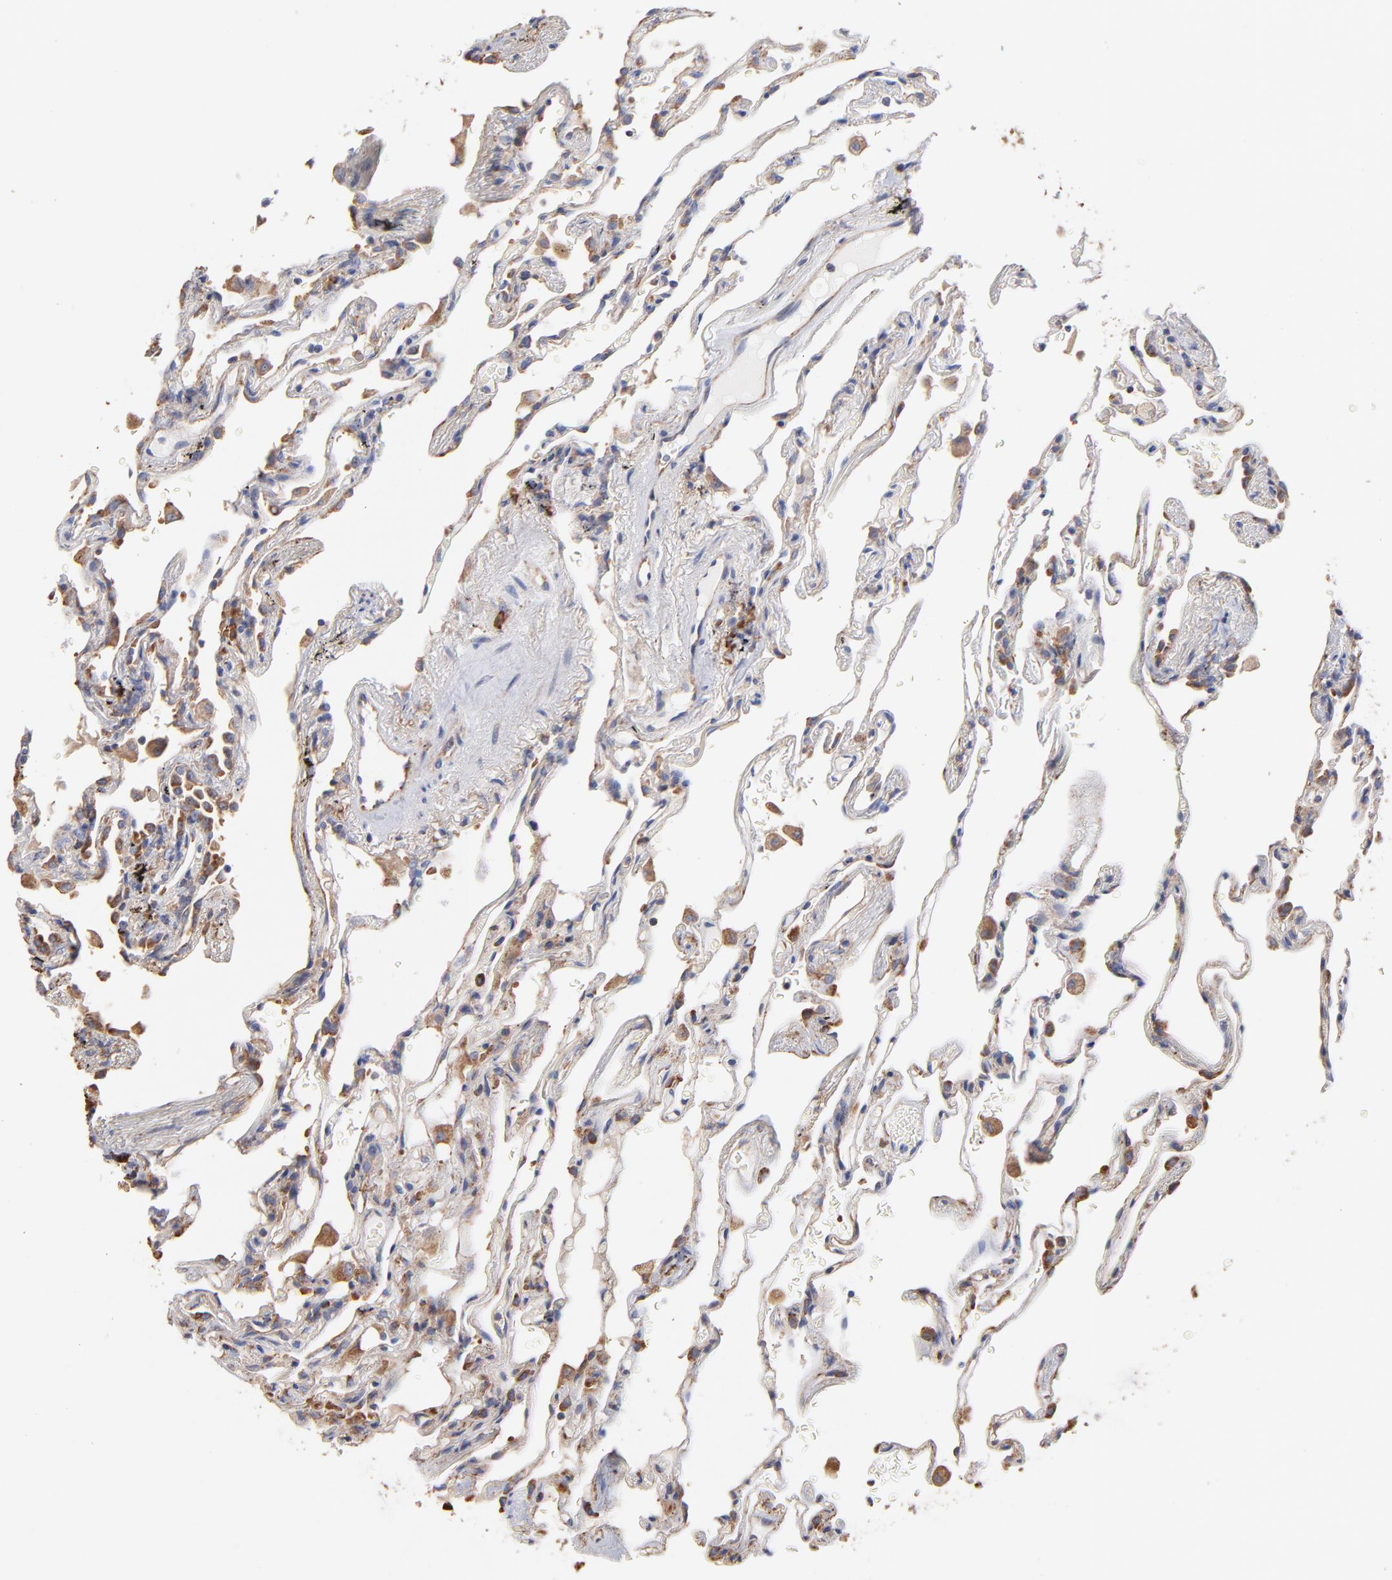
{"staining": {"intensity": "weak", "quantity": "<25%", "location": "cytoplasmic/membranous"}, "tissue": "lung", "cell_type": "Alveolar cells", "image_type": "normal", "snomed": [{"axis": "morphology", "description": "Normal tissue, NOS"}, {"axis": "morphology", "description": "Inflammation, NOS"}, {"axis": "topography", "description": "Lung"}], "caption": "IHC image of normal lung: lung stained with DAB (3,3'-diaminobenzidine) reveals no significant protein expression in alveolar cells.", "gene": "RPL9", "patient": {"sex": "male", "age": 69}}